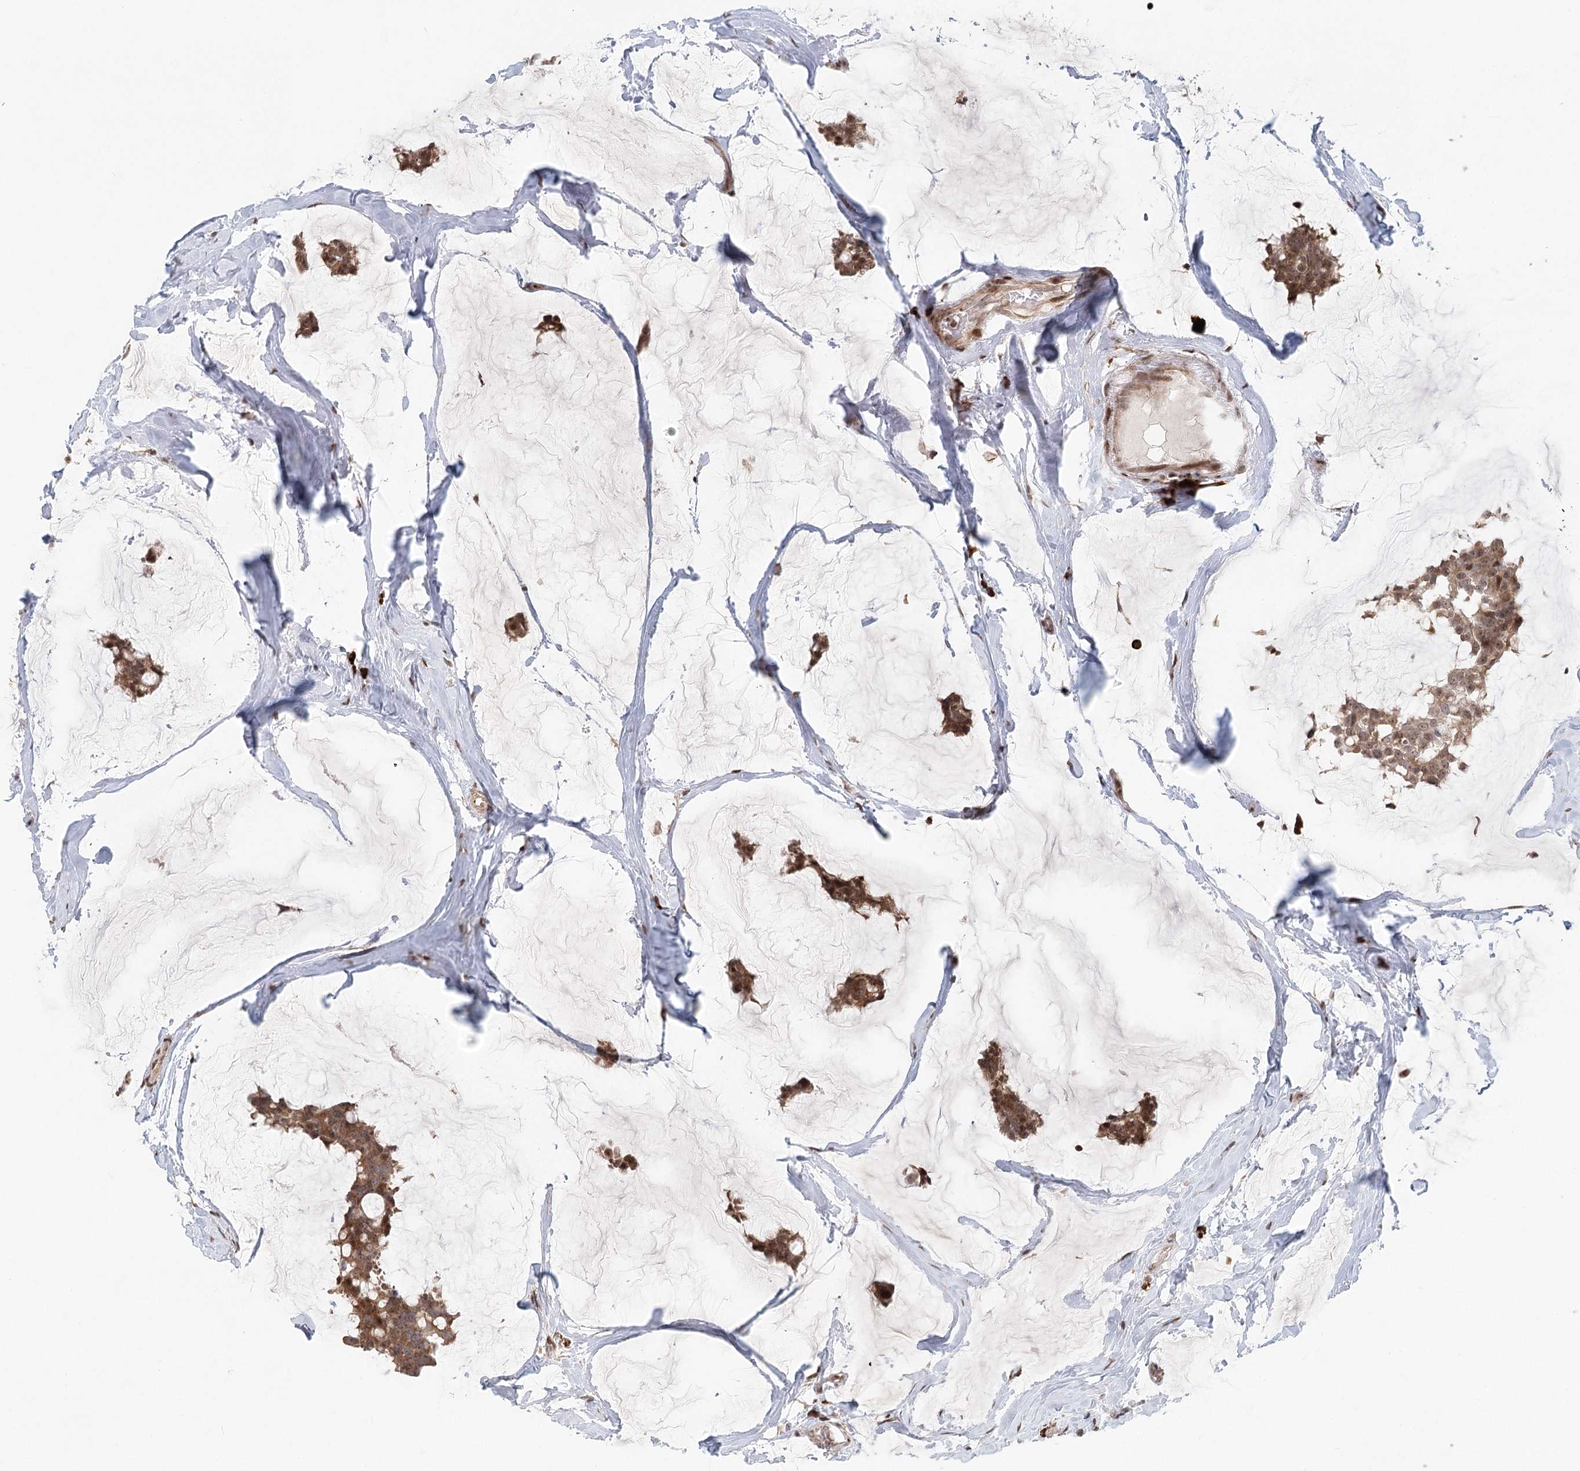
{"staining": {"intensity": "moderate", "quantity": ">75%", "location": "cytoplasmic/membranous"}, "tissue": "breast cancer", "cell_type": "Tumor cells", "image_type": "cancer", "snomed": [{"axis": "morphology", "description": "Duct carcinoma"}, {"axis": "topography", "description": "Breast"}], "caption": "A histopathology image showing moderate cytoplasmic/membranous staining in approximately >75% of tumor cells in breast cancer (invasive ductal carcinoma), as visualized by brown immunohistochemical staining.", "gene": "BNIP5", "patient": {"sex": "female", "age": 93}}